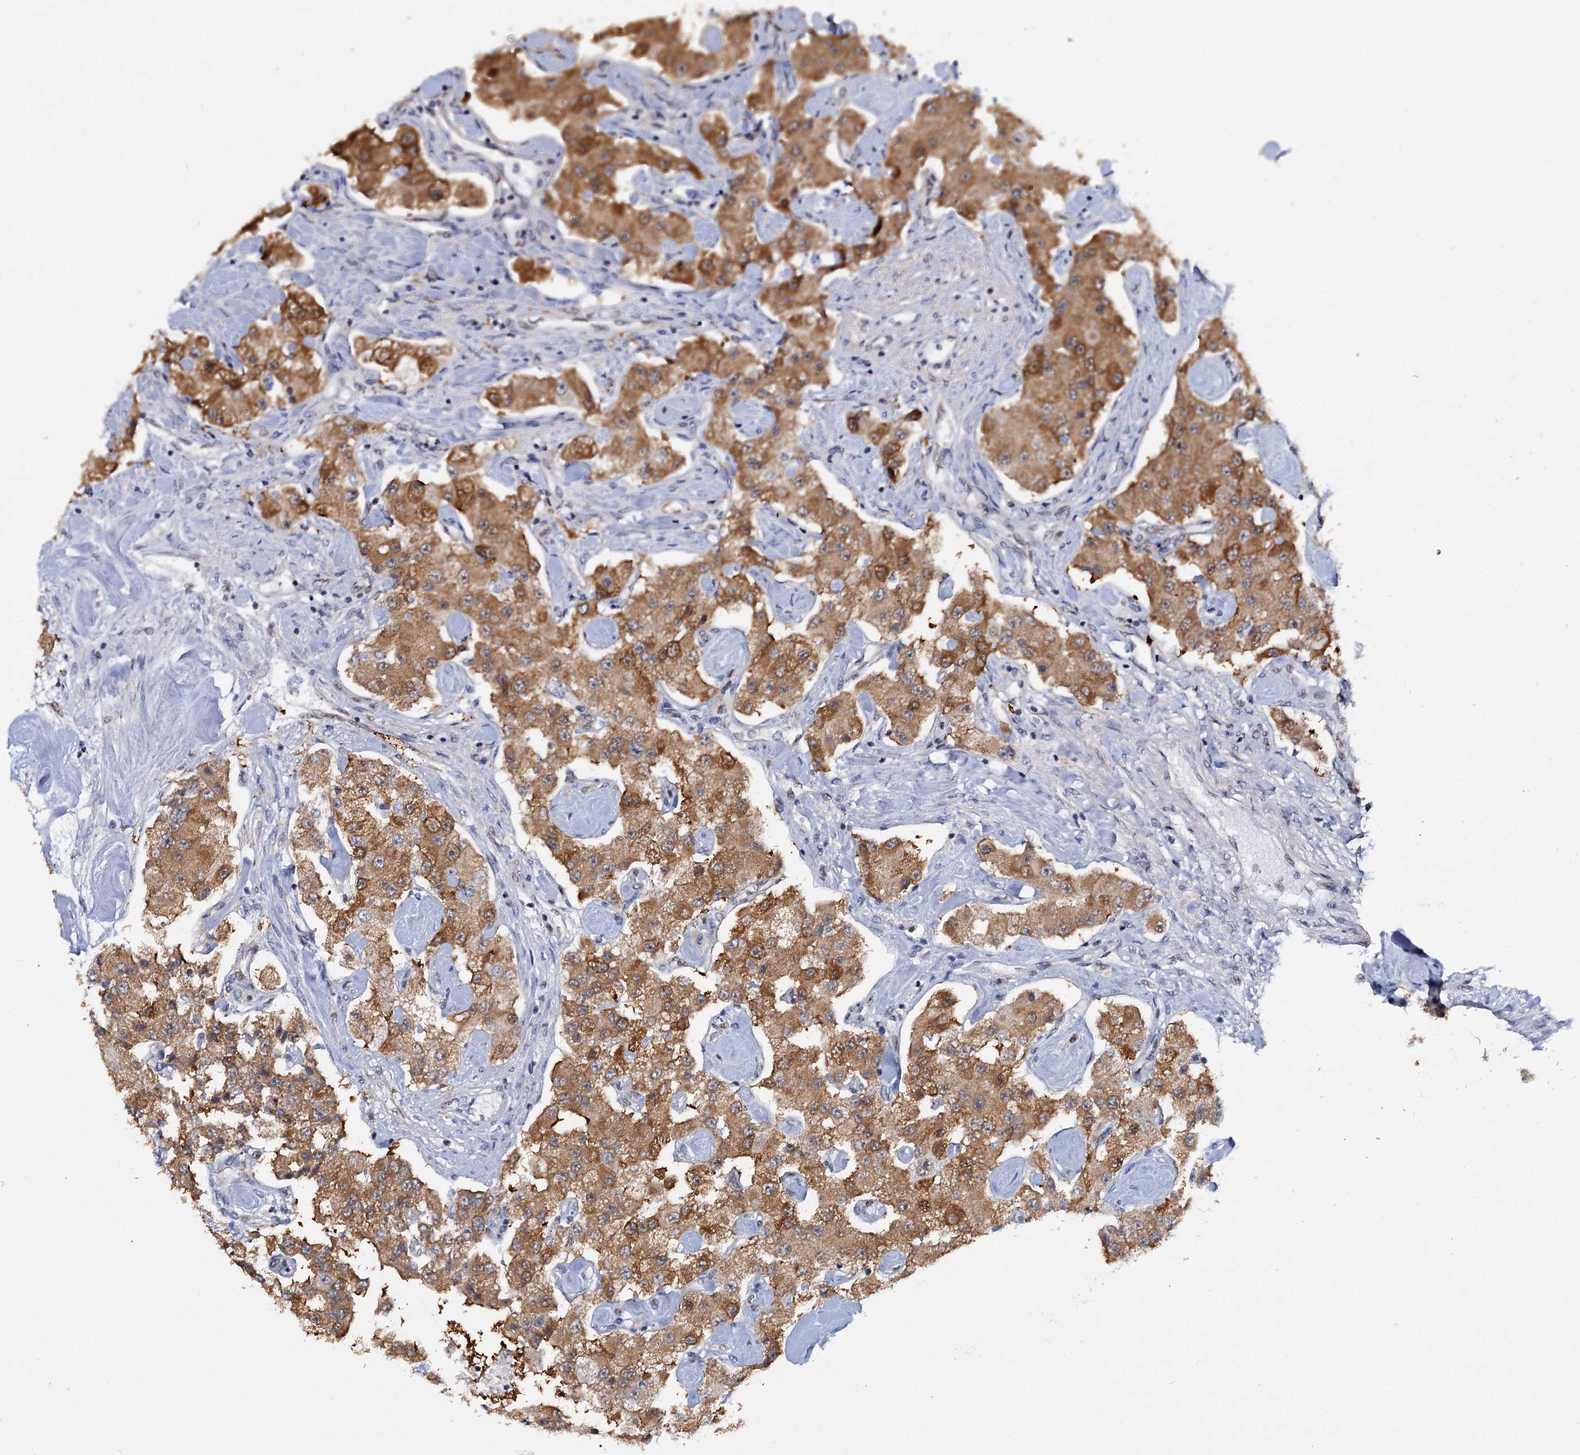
{"staining": {"intensity": "moderate", "quantity": ">75%", "location": "cytoplasmic/membranous"}, "tissue": "carcinoid", "cell_type": "Tumor cells", "image_type": "cancer", "snomed": [{"axis": "morphology", "description": "Carcinoid, malignant, NOS"}, {"axis": "topography", "description": "Pancreas"}], "caption": "Carcinoid tissue demonstrates moderate cytoplasmic/membranous expression in about >75% of tumor cells, visualized by immunohistochemistry.", "gene": "SREK1", "patient": {"sex": "male", "age": 41}}